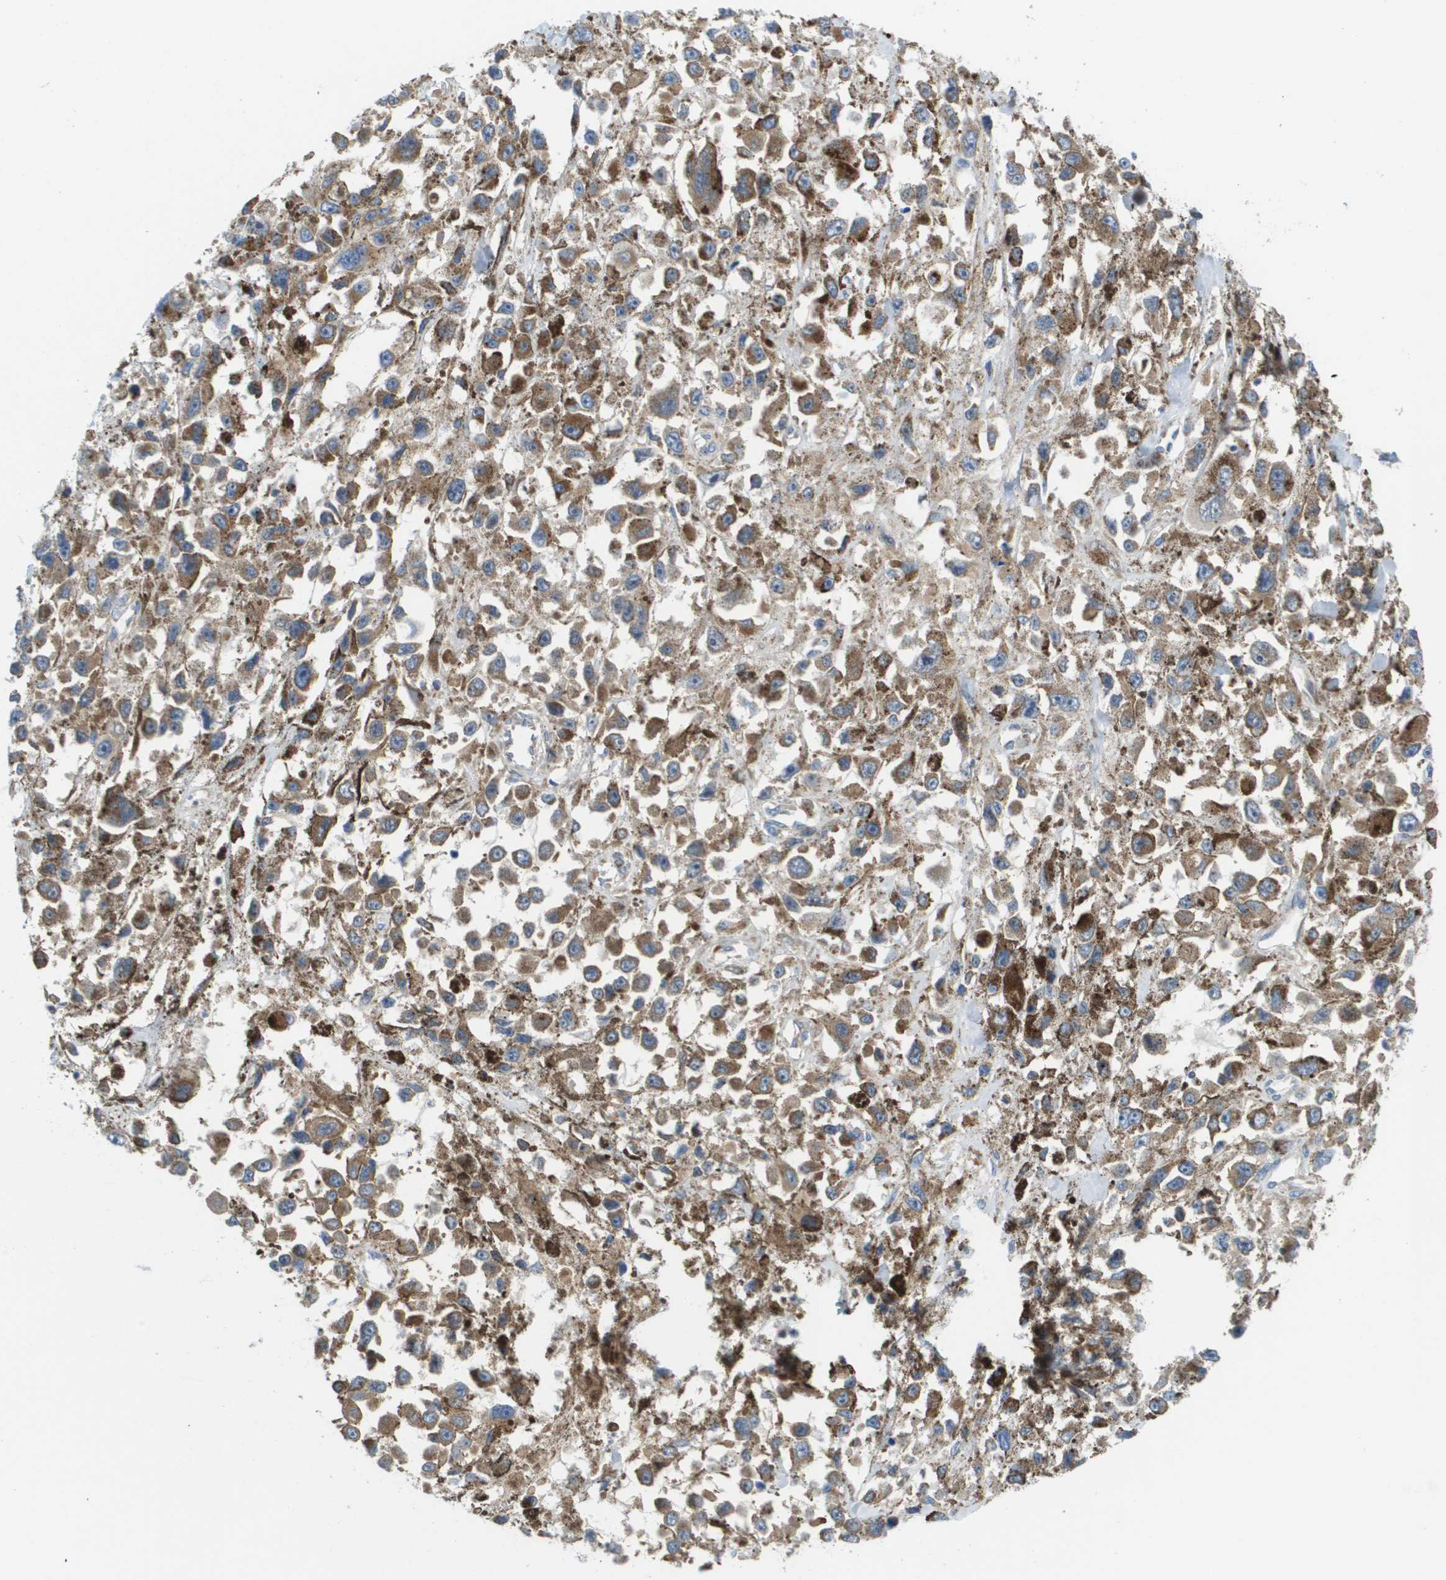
{"staining": {"intensity": "moderate", "quantity": ">75%", "location": "cytoplasmic/membranous"}, "tissue": "melanoma", "cell_type": "Tumor cells", "image_type": "cancer", "snomed": [{"axis": "morphology", "description": "Malignant melanoma, Metastatic site"}, {"axis": "topography", "description": "Lymph node"}], "caption": "Tumor cells demonstrate moderate cytoplasmic/membranous staining in about >75% of cells in melanoma. The protein of interest is shown in brown color, while the nuclei are stained blue.", "gene": "FIS1", "patient": {"sex": "male", "age": 59}}